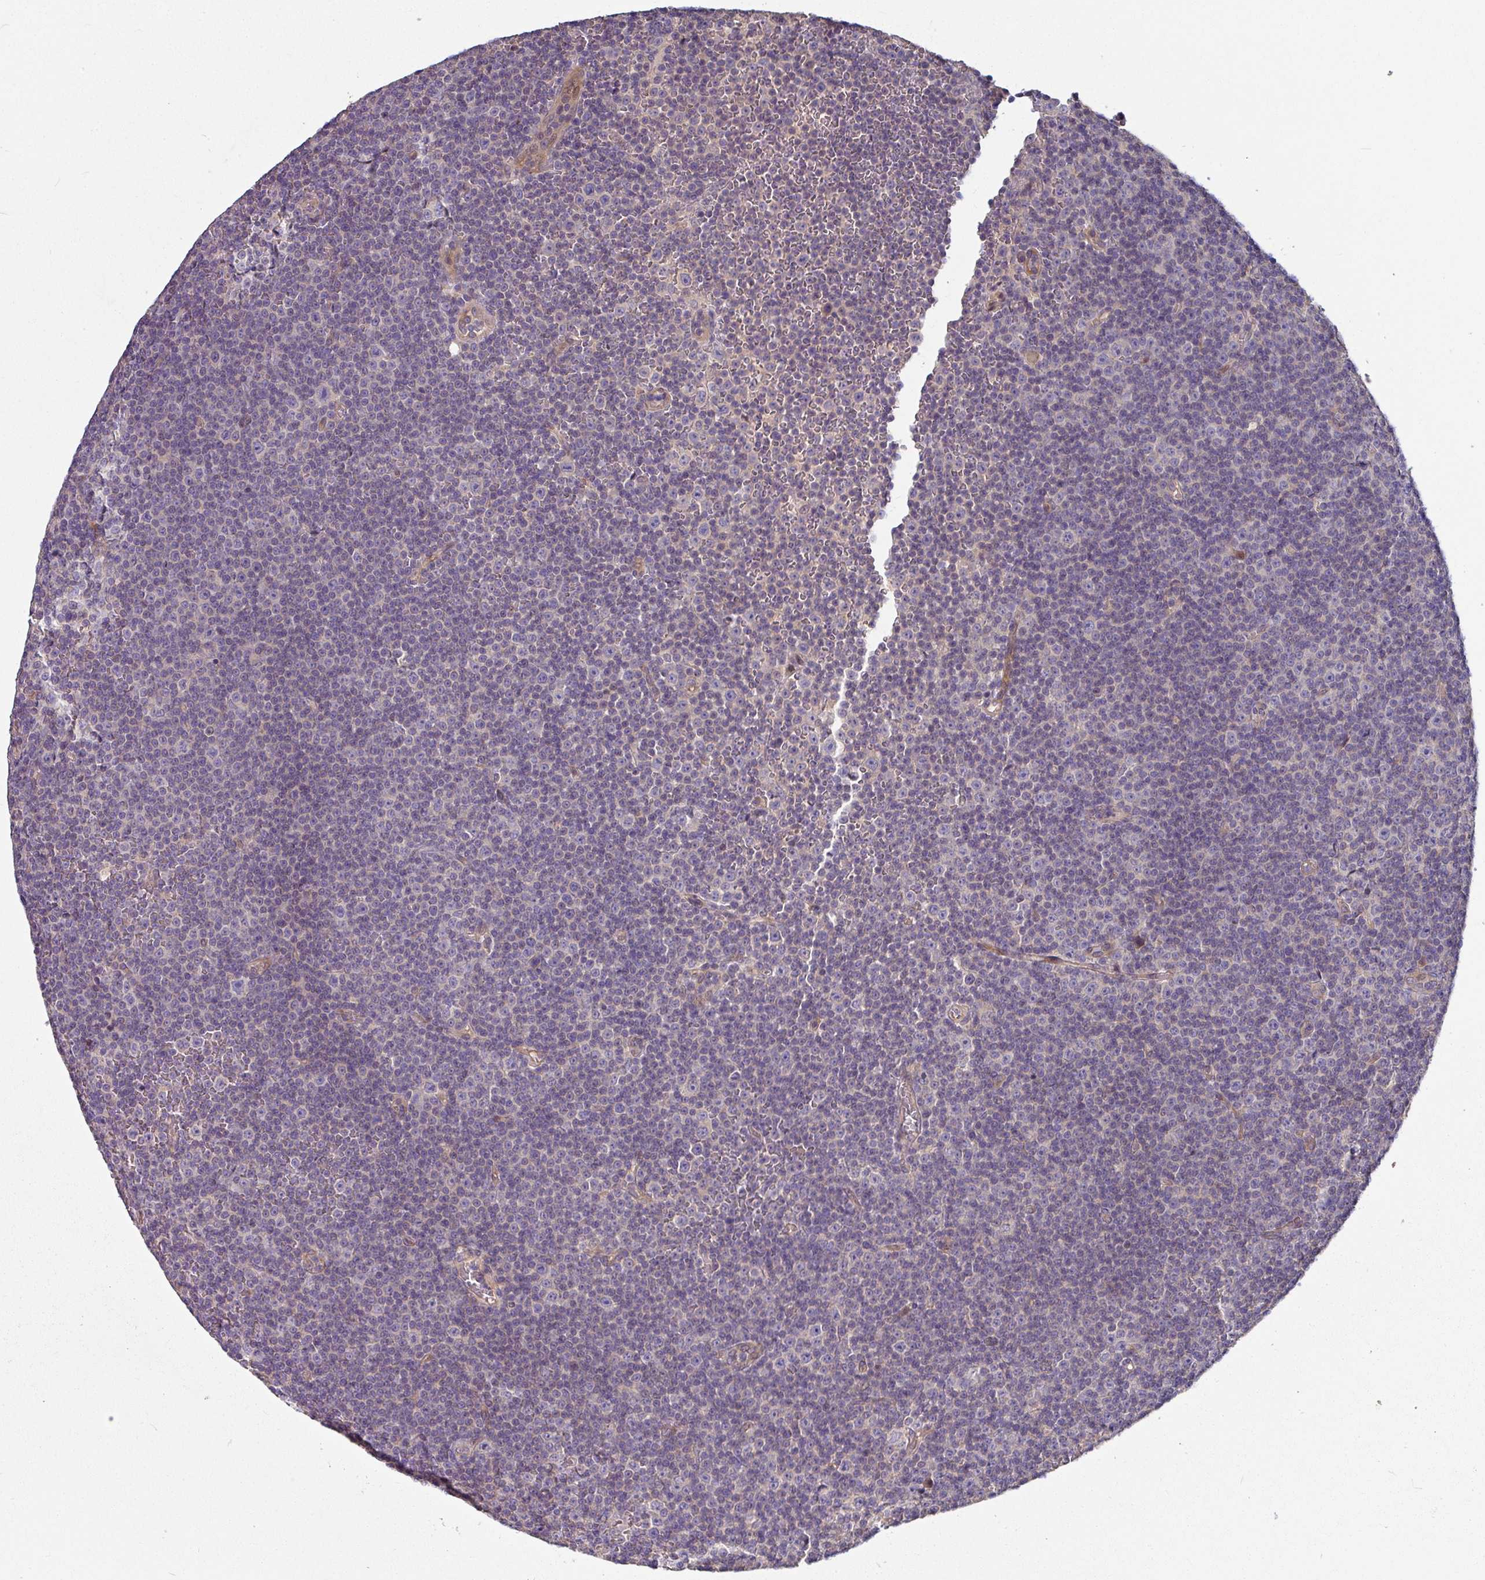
{"staining": {"intensity": "negative", "quantity": "none", "location": "none"}, "tissue": "lymphoma", "cell_type": "Tumor cells", "image_type": "cancer", "snomed": [{"axis": "morphology", "description": "Malignant lymphoma, non-Hodgkin's type, Low grade"}, {"axis": "topography", "description": "Lymph node"}], "caption": "Low-grade malignant lymphoma, non-Hodgkin's type was stained to show a protein in brown. There is no significant staining in tumor cells.", "gene": "C4orf48", "patient": {"sex": "female", "age": 67}}